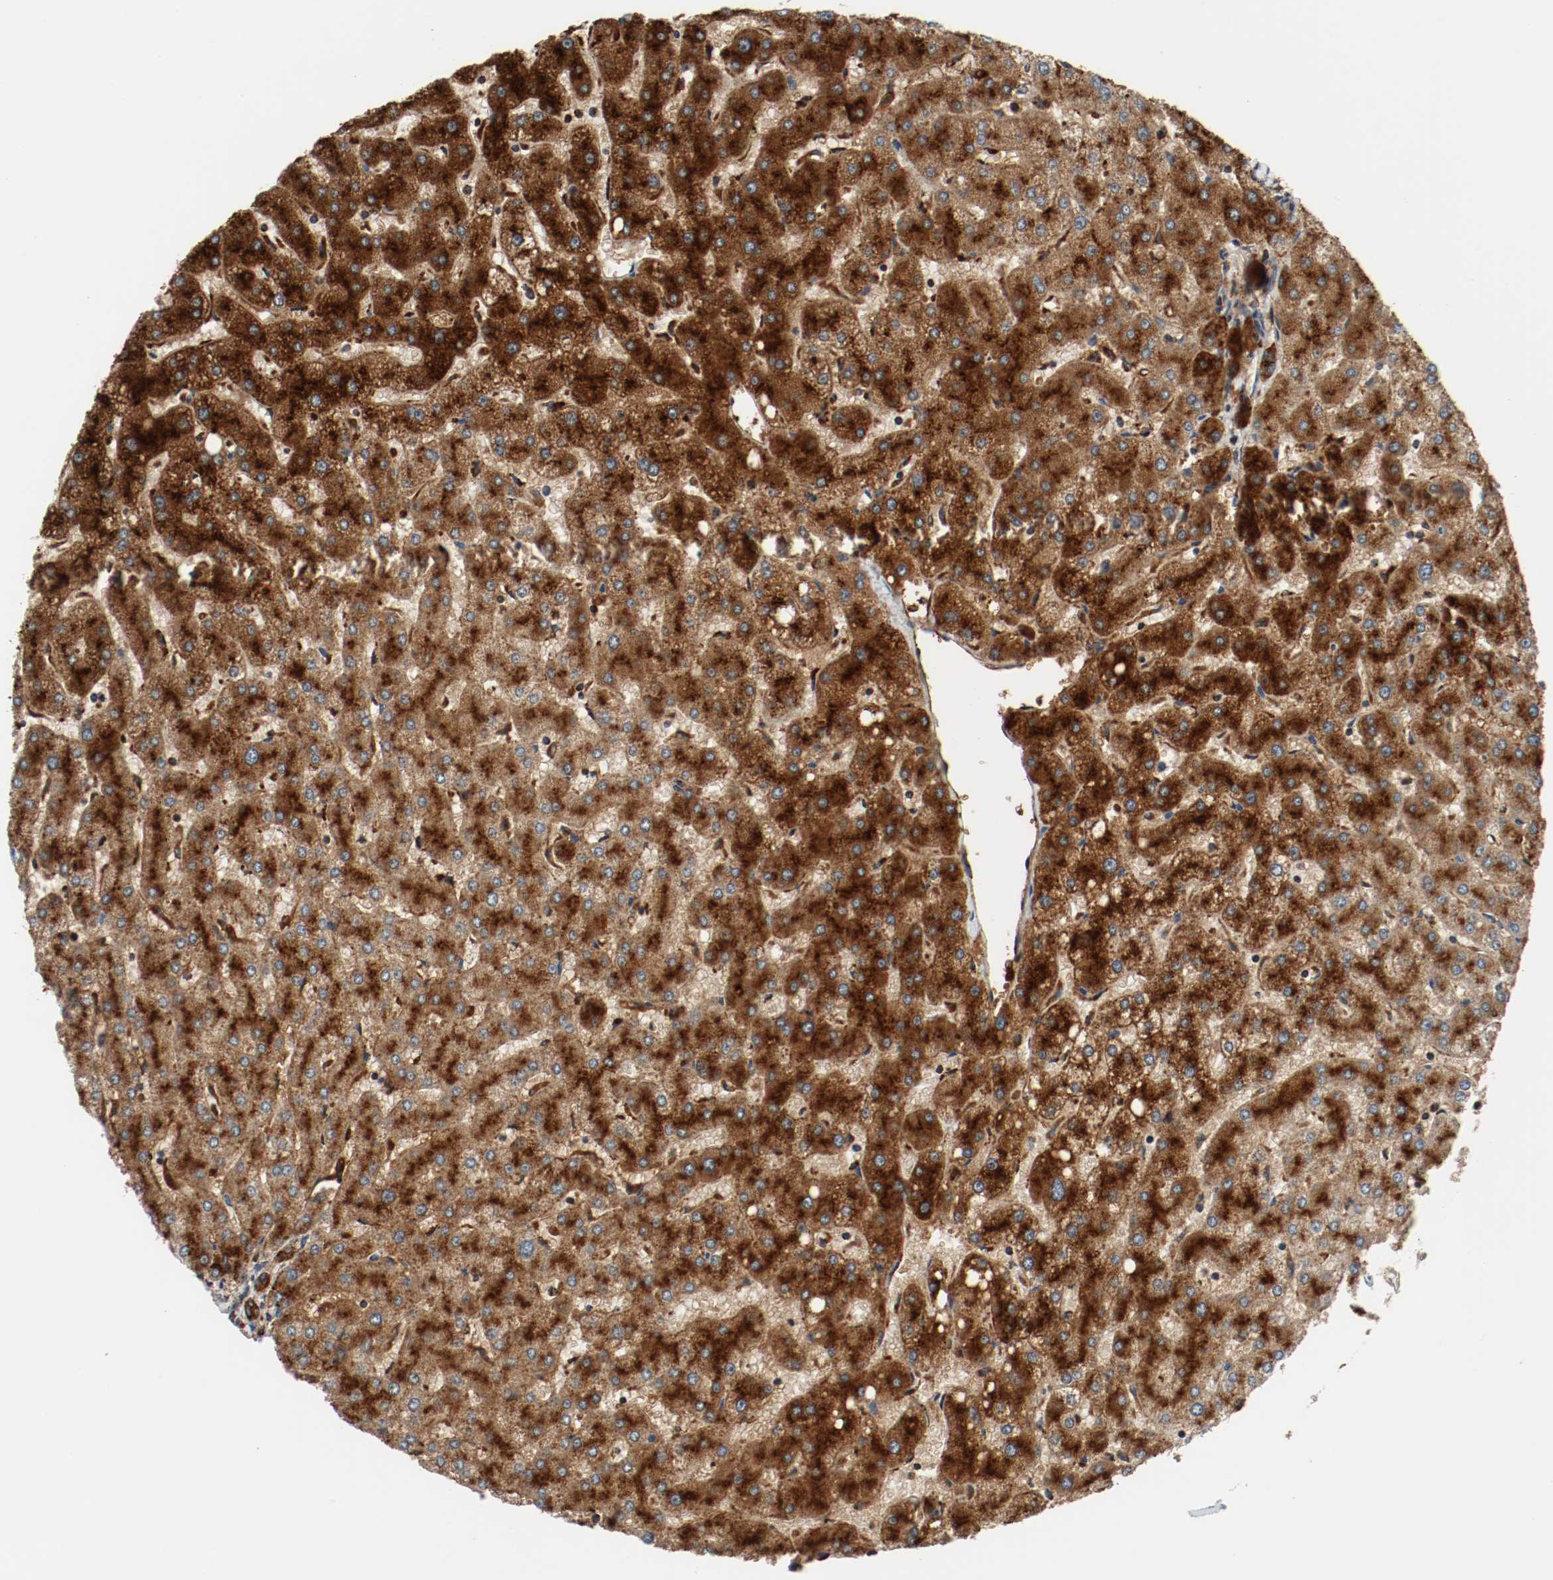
{"staining": {"intensity": "strong", "quantity": ">75%", "location": "cytoplasmic/membranous"}, "tissue": "liver", "cell_type": "Cholangiocytes", "image_type": "normal", "snomed": [{"axis": "morphology", "description": "Normal tissue, NOS"}, {"axis": "topography", "description": "Liver"}], "caption": "DAB (3,3'-diaminobenzidine) immunohistochemical staining of unremarkable liver displays strong cytoplasmic/membranous protein staining in about >75% of cholangiocytes.", "gene": "LAMP2", "patient": {"sex": "male", "age": 67}}